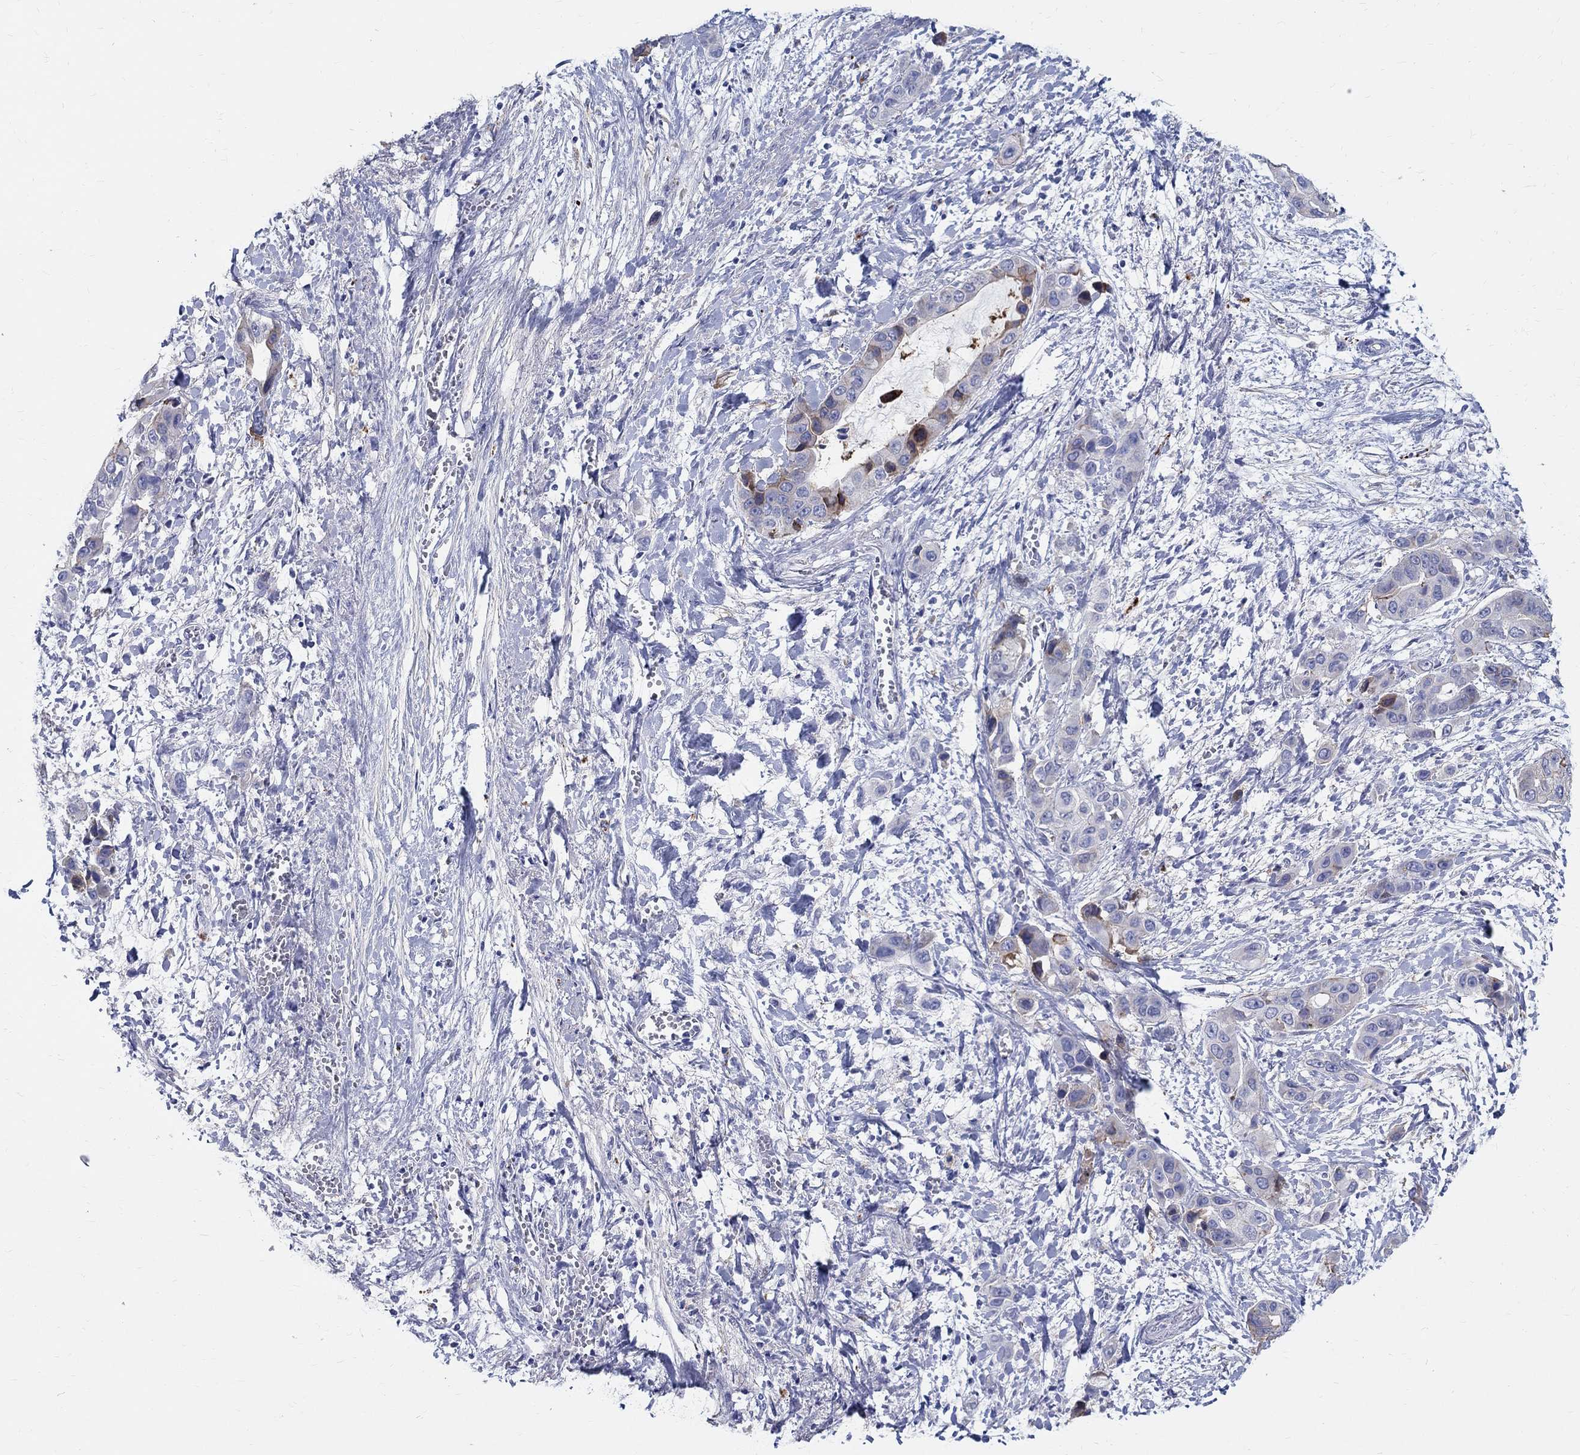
{"staining": {"intensity": "weak", "quantity": "<25%", "location": "cytoplasmic/membranous"}, "tissue": "liver cancer", "cell_type": "Tumor cells", "image_type": "cancer", "snomed": [{"axis": "morphology", "description": "Cholangiocarcinoma"}, {"axis": "topography", "description": "Liver"}], "caption": "IHC of cholangiocarcinoma (liver) exhibits no staining in tumor cells. (Brightfield microscopy of DAB immunohistochemistry at high magnification).", "gene": "SOX2", "patient": {"sex": "female", "age": 52}}